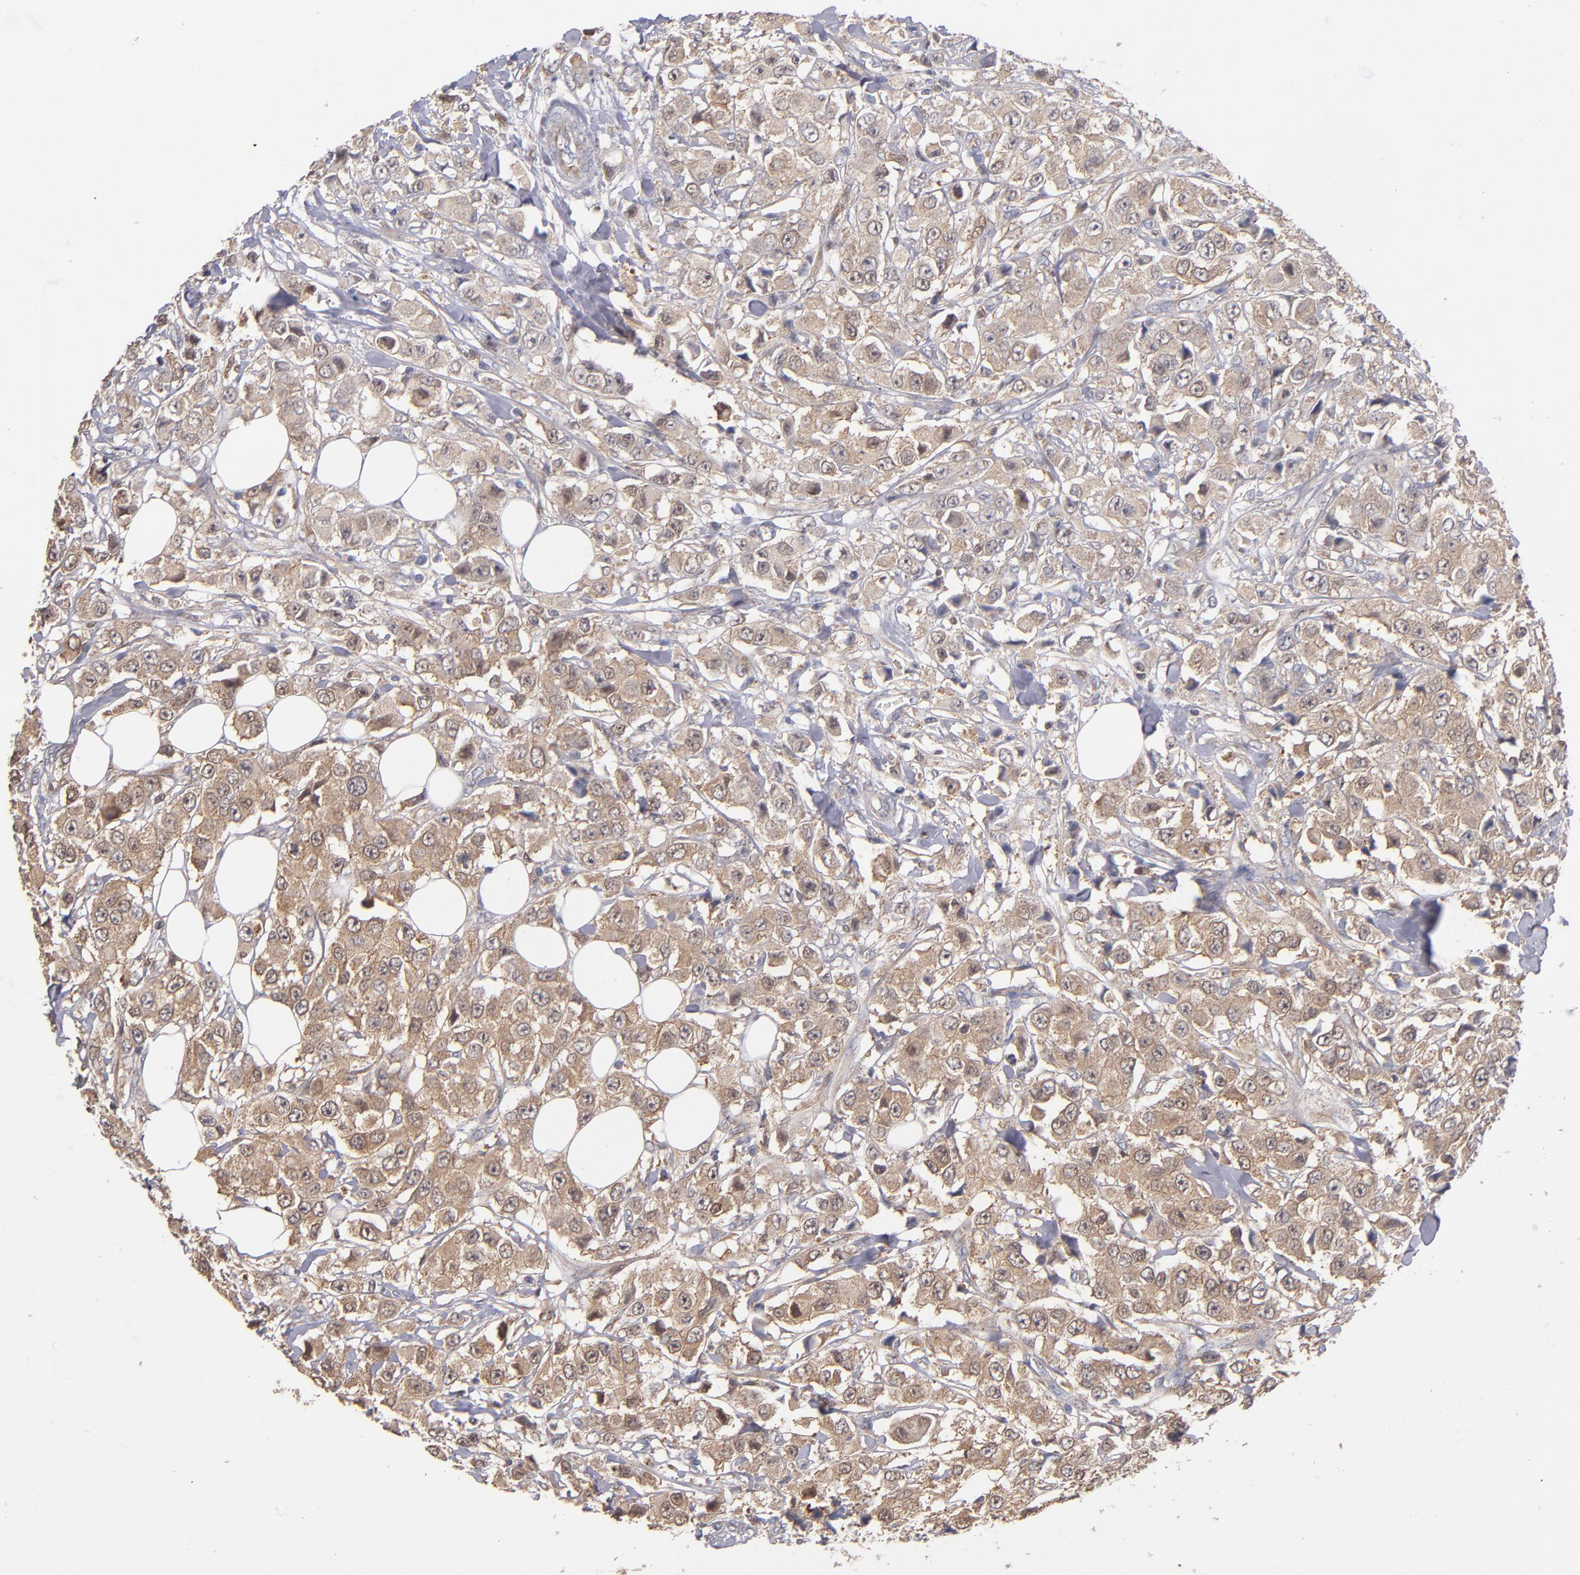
{"staining": {"intensity": "moderate", "quantity": ">75%", "location": "cytoplasmic/membranous"}, "tissue": "breast cancer", "cell_type": "Tumor cells", "image_type": "cancer", "snomed": [{"axis": "morphology", "description": "Duct carcinoma"}, {"axis": "topography", "description": "Breast"}], "caption": "This is an image of immunohistochemistry (IHC) staining of breast invasive ductal carcinoma, which shows moderate positivity in the cytoplasmic/membranous of tumor cells.", "gene": "GMFG", "patient": {"sex": "female", "age": 58}}